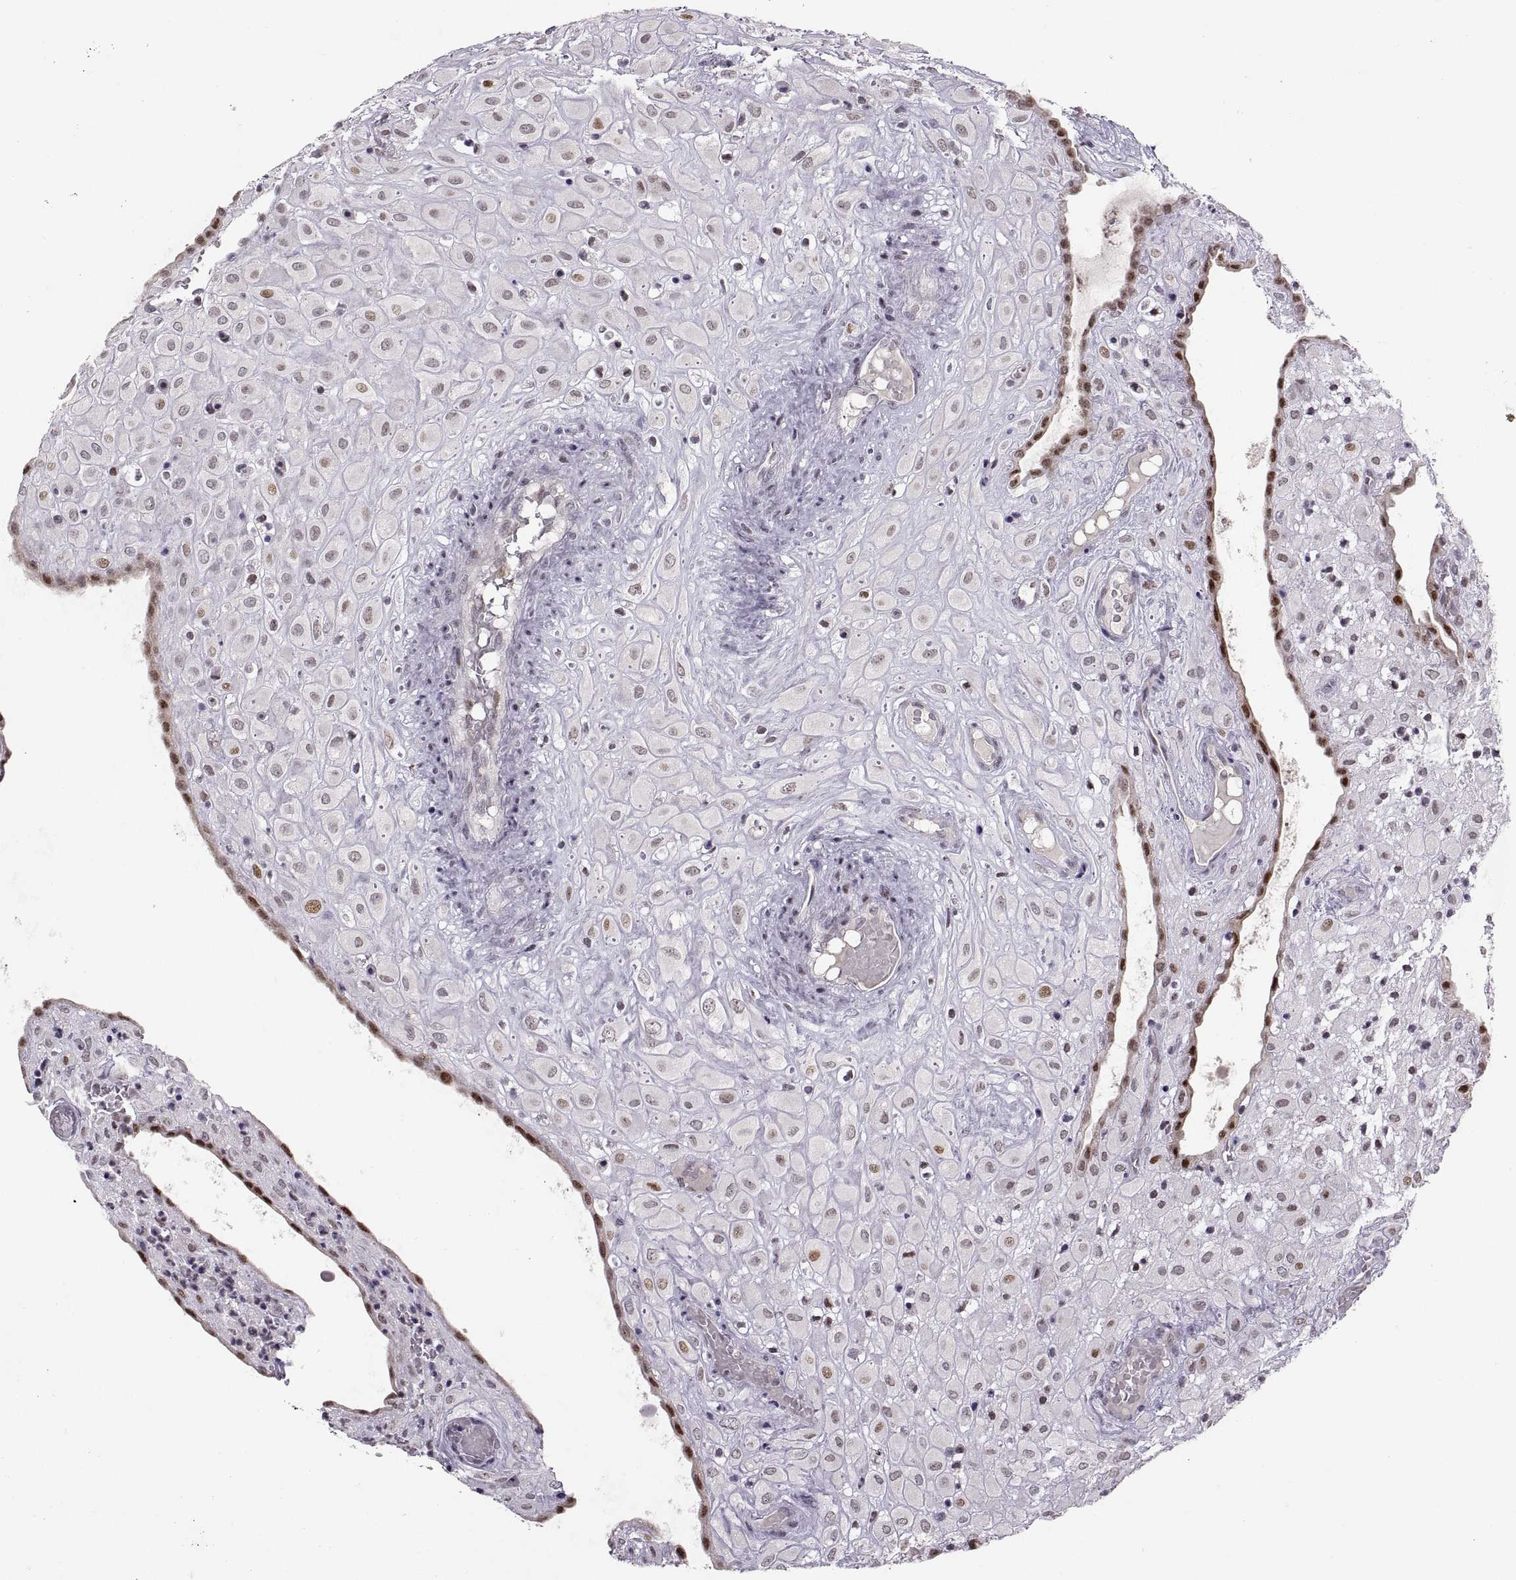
{"staining": {"intensity": "moderate", "quantity": "<25%", "location": "nuclear"}, "tissue": "placenta", "cell_type": "Decidual cells", "image_type": "normal", "snomed": [{"axis": "morphology", "description": "Normal tissue, NOS"}, {"axis": "topography", "description": "Placenta"}], "caption": "This image exhibits unremarkable placenta stained with immunohistochemistry to label a protein in brown. The nuclear of decidual cells show moderate positivity for the protein. Nuclei are counter-stained blue.", "gene": "SNAI1", "patient": {"sex": "female", "age": 24}}